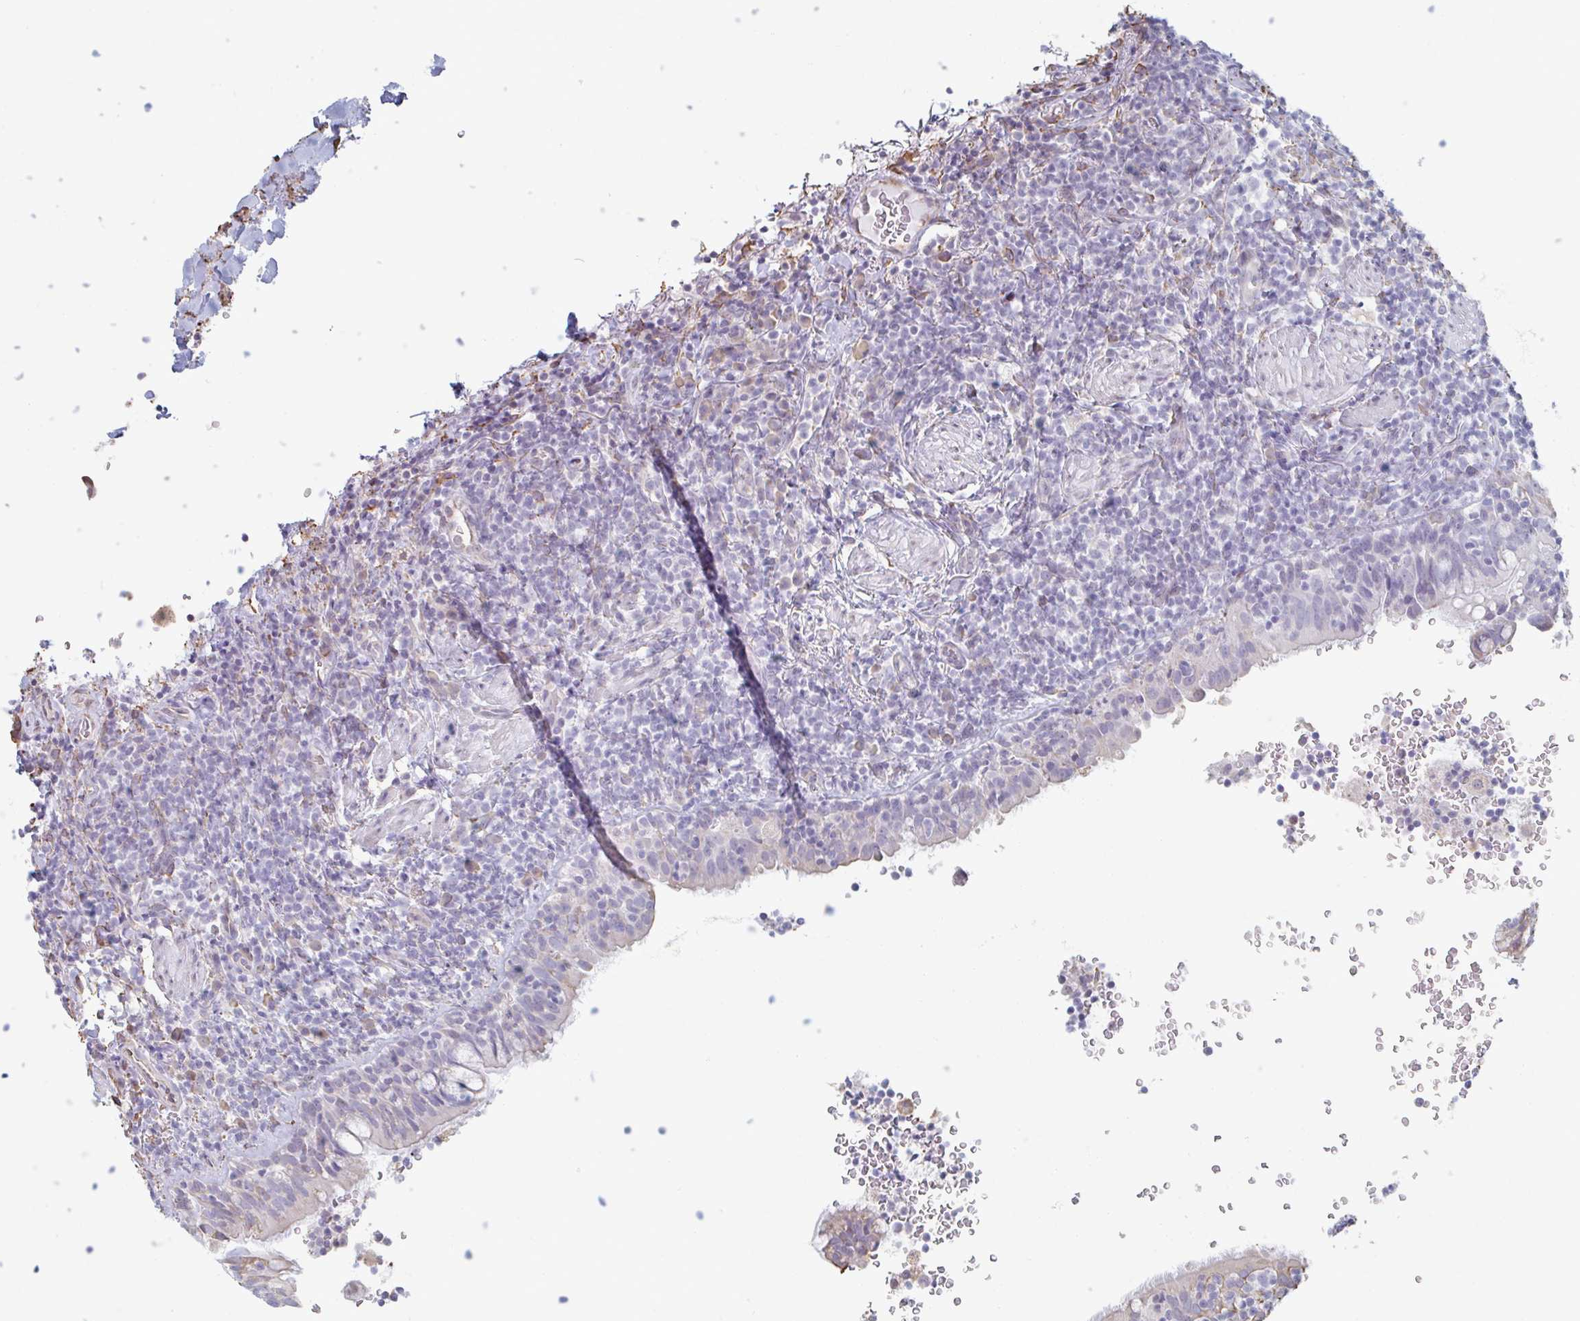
{"staining": {"intensity": "negative", "quantity": "none", "location": "none"}, "tissue": "lymphoma", "cell_type": "Tumor cells", "image_type": "cancer", "snomed": [{"axis": "morphology", "description": "Malignant lymphoma, non-Hodgkin's type, Low grade"}, {"axis": "topography", "description": "Lung"}], "caption": "Lymphoma was stained to show a protein in brown. There is no significant expression in tumor cells.", "gene": "RAB5IF", "patient": {"sex": "female", "age": 71}}